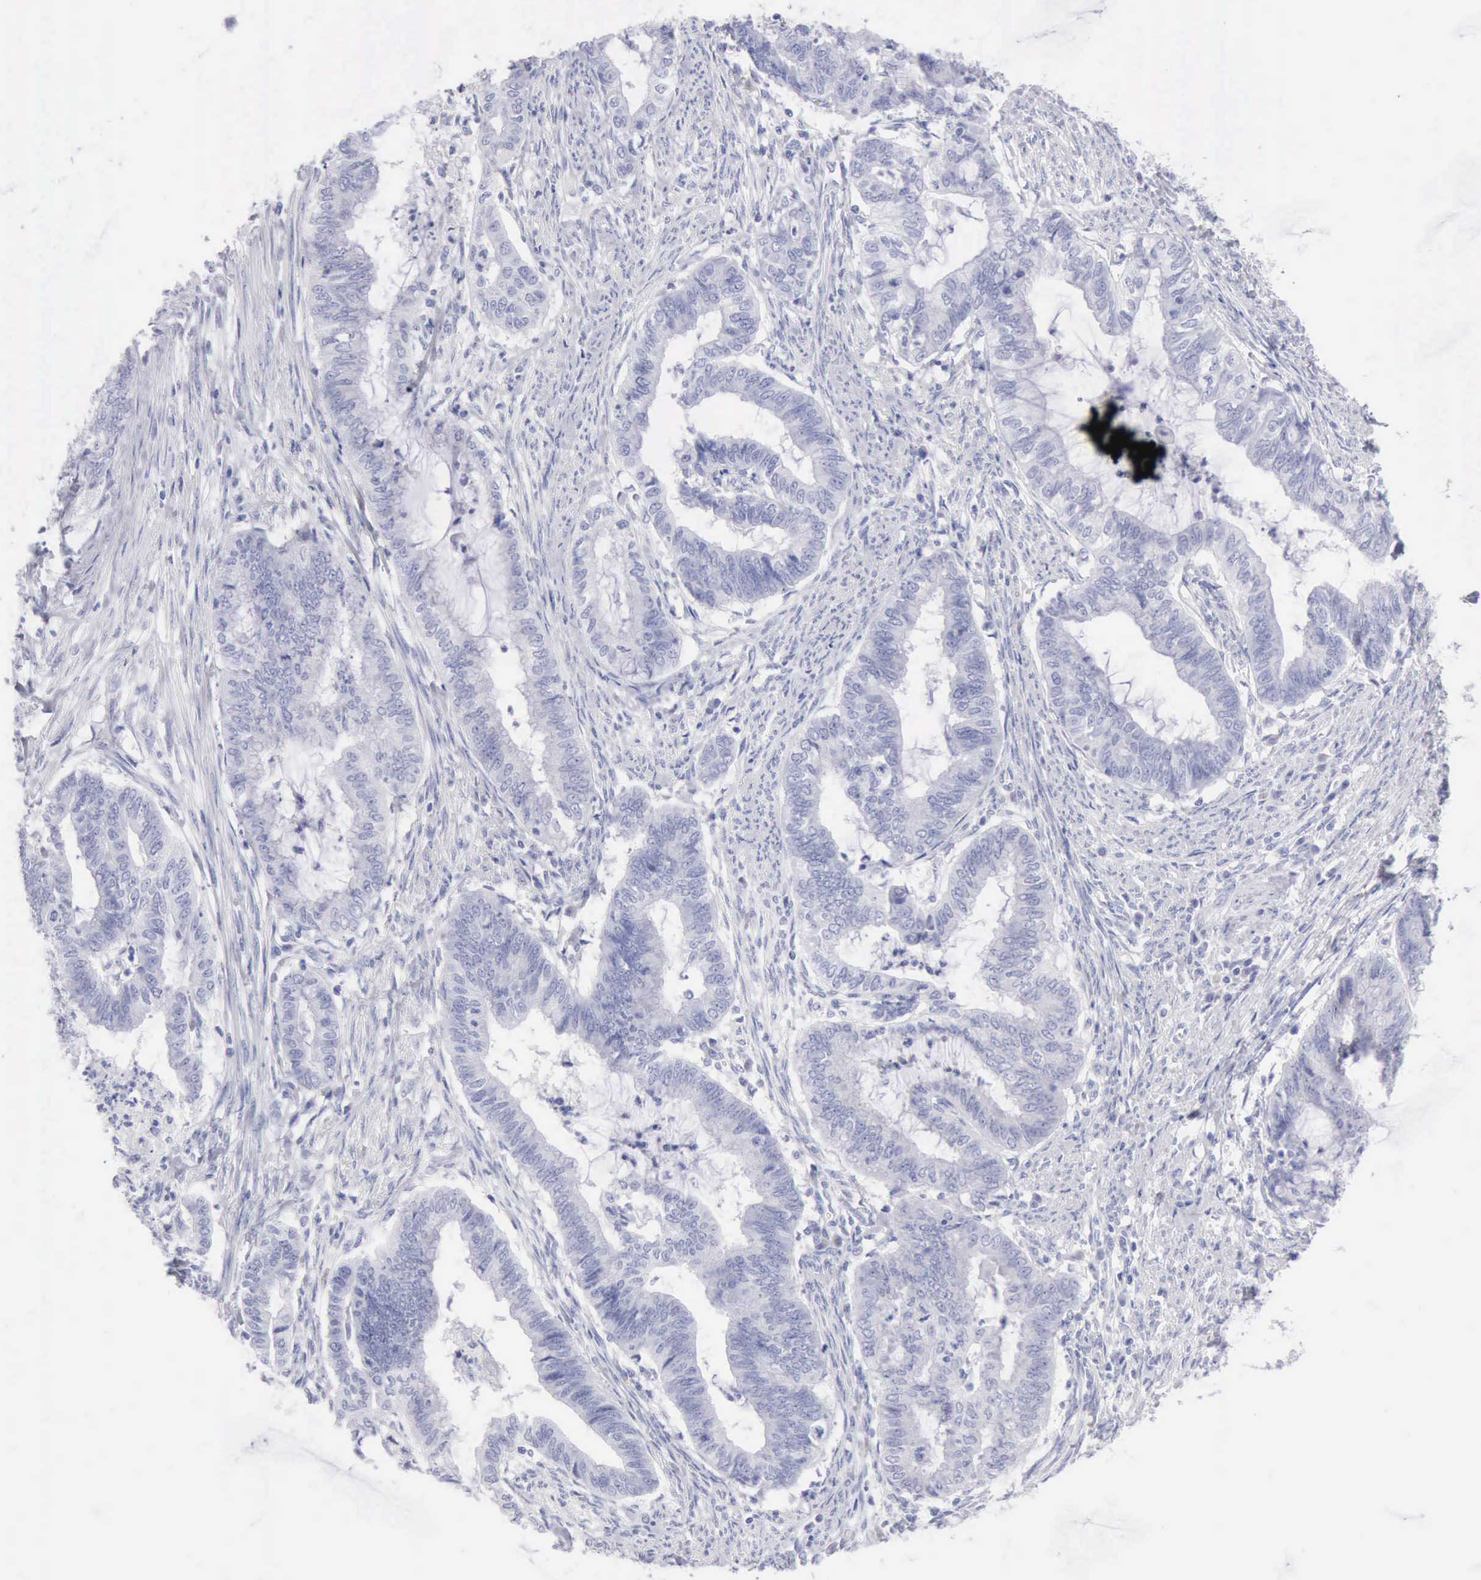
{"staining": {"intensity": "negative", "quantity": "none", "location": "none"}, "tissue": "endometrial cancer", "cell_type": "Tumor cells", "image_type": "cancer", "snomed": [{"axis": "morphology", "description": "Necrosis, NOS"}, {"axis": "morphology", "description": "Adenocarcinoma, NOS"}, {"axis": "topography", "description": "Endometrium"}], "caption": "An immunohistochemistry photomicrograph of adenocarcinoma (endometrial) is shown. There is no staining in tumor cells of adenocarcinoma (endometrial).", "gene": "ANGEL1", "patient": {"sex": "female", "age": 79}}